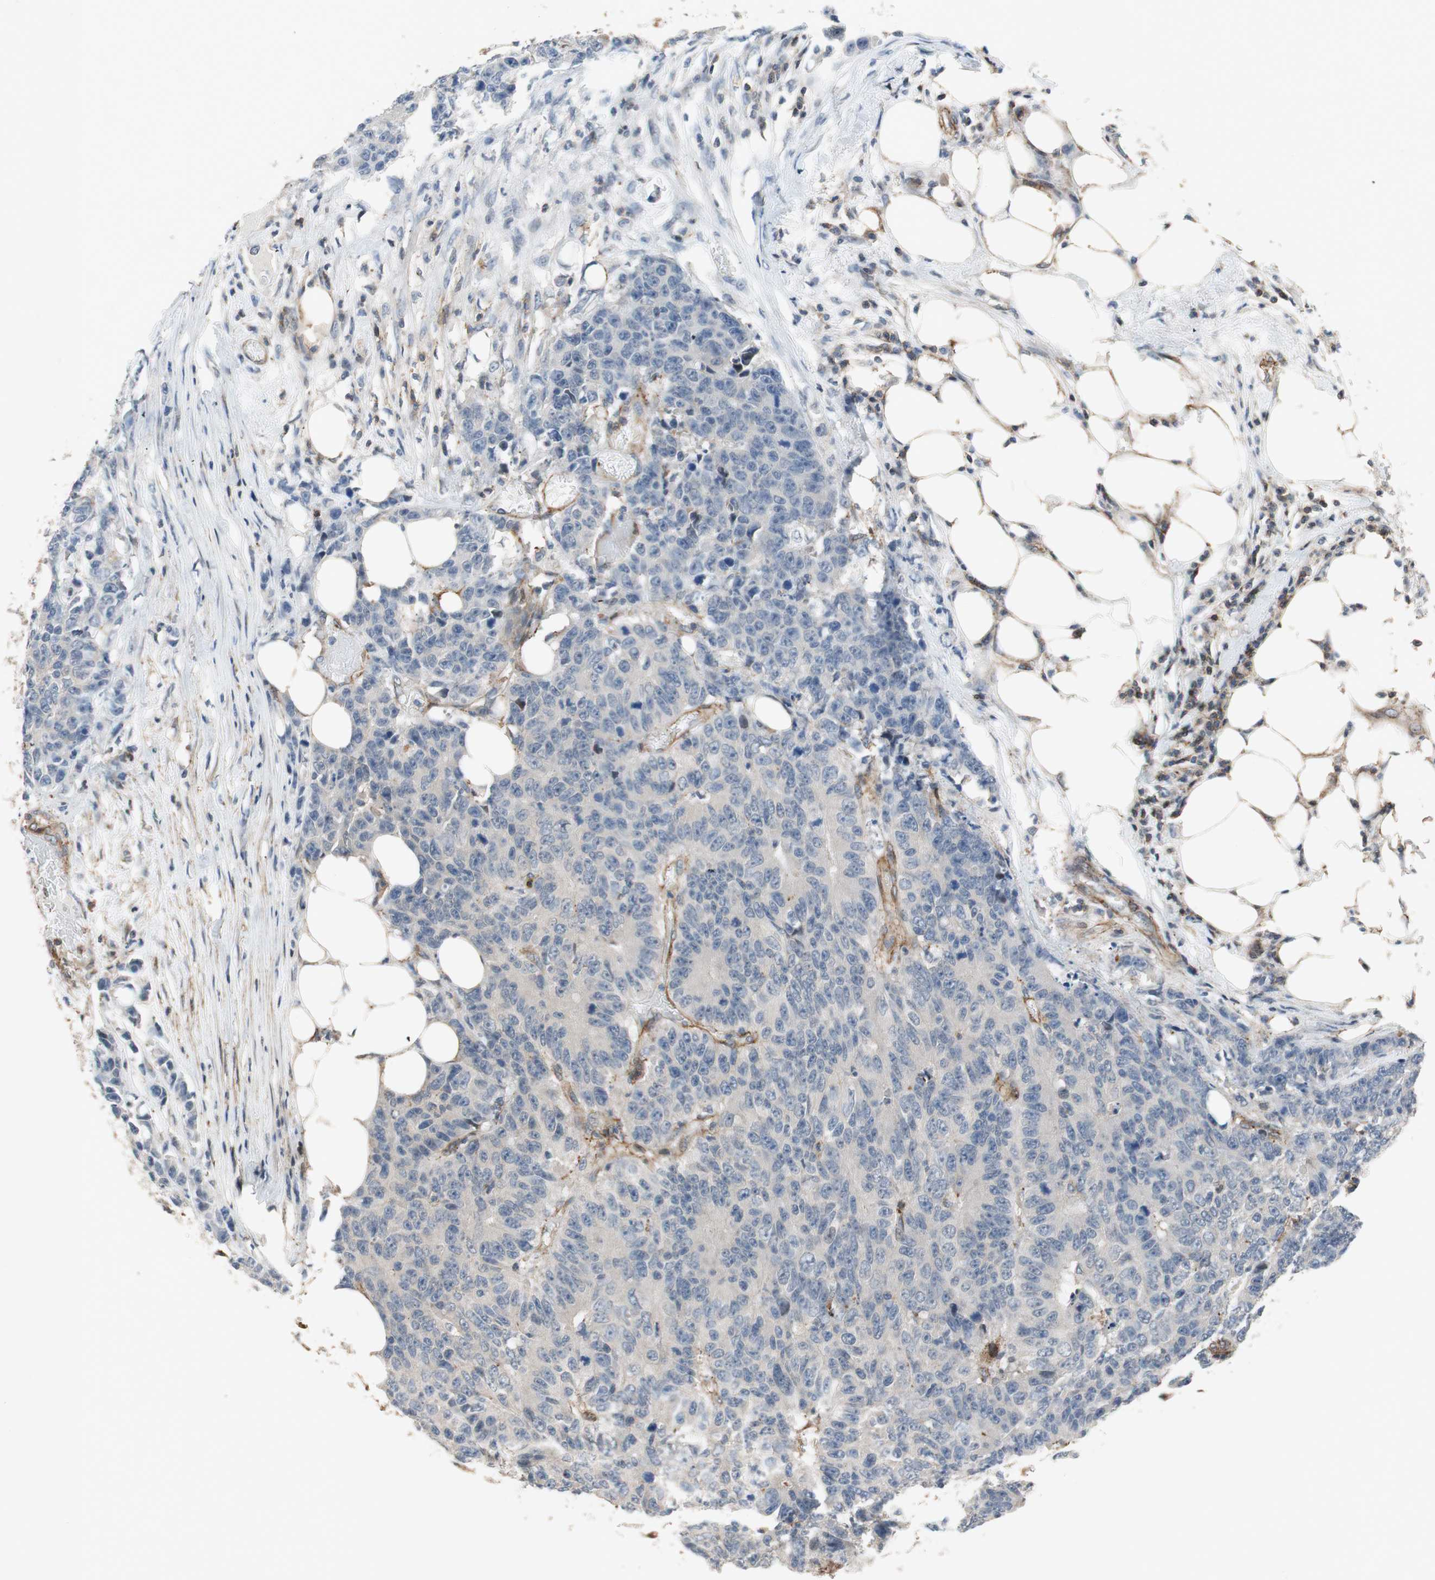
{"staining": {"intensity": "moderate", "quantity": "<25%", "location": "cytoplasmic/membranous"}, "tissue": "colorectal cancer", "cell_type": "Tumor cells", "image_type": "cancer", "snomed": [{"axis": "morphology", "description": "Adenocarcinoma, NOS"}, {"axis": "topography", "description": "Colon"}], "caption": "Immunohistochemistry histopathology image of adenocarcinoma (colorectal) stained for a protein (brown), which demonstrates low levels of moderate cytoplasmic/membranous staining in about <25% of tumor cells.", "gene": "GRHL1", "patient": {"sex": "female", "age": 86}}